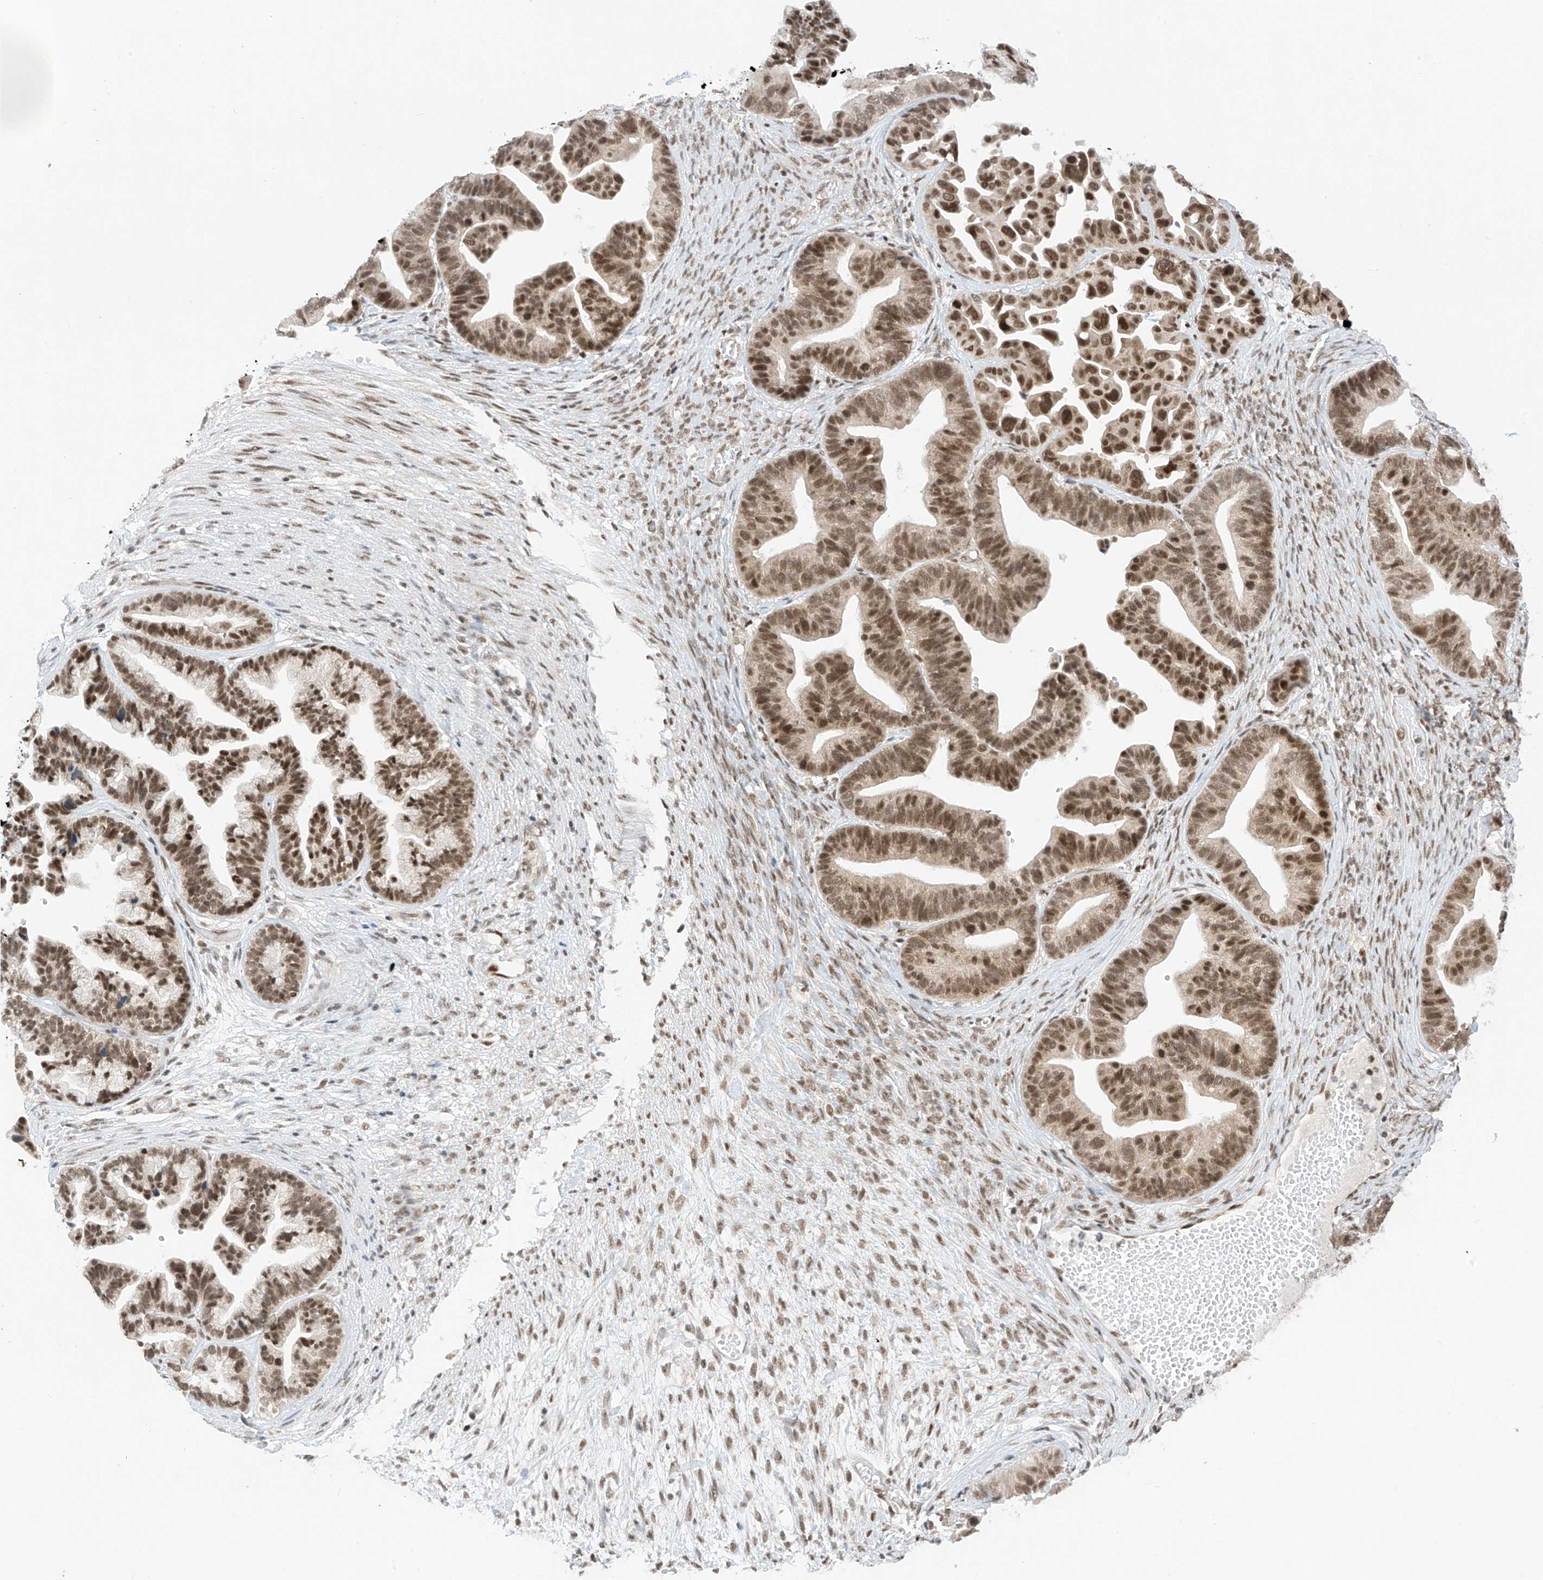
{"staining": {"intensity": "moderate", "quantity": ">75%", "location": "nuclear"}, "tissue": "ovarian cancer", "cell_type": "Tumor cells", "image_type": "cancer", "snomed": [{"axis": "morphology", "description": "Cystadenocarcinoma, serous, NOS"}, {"axis": "topography", "description": "Ovary"}], "caption": "Ovarian cancer (serous cystadenocarcinoma) was stained to show a protein in brown. There is medium levels of moderate nuclear expression in approximately >75% of tumor cells.", "gene": "AURKAIP1", "patient": {"sex": "female", "age": 56}}